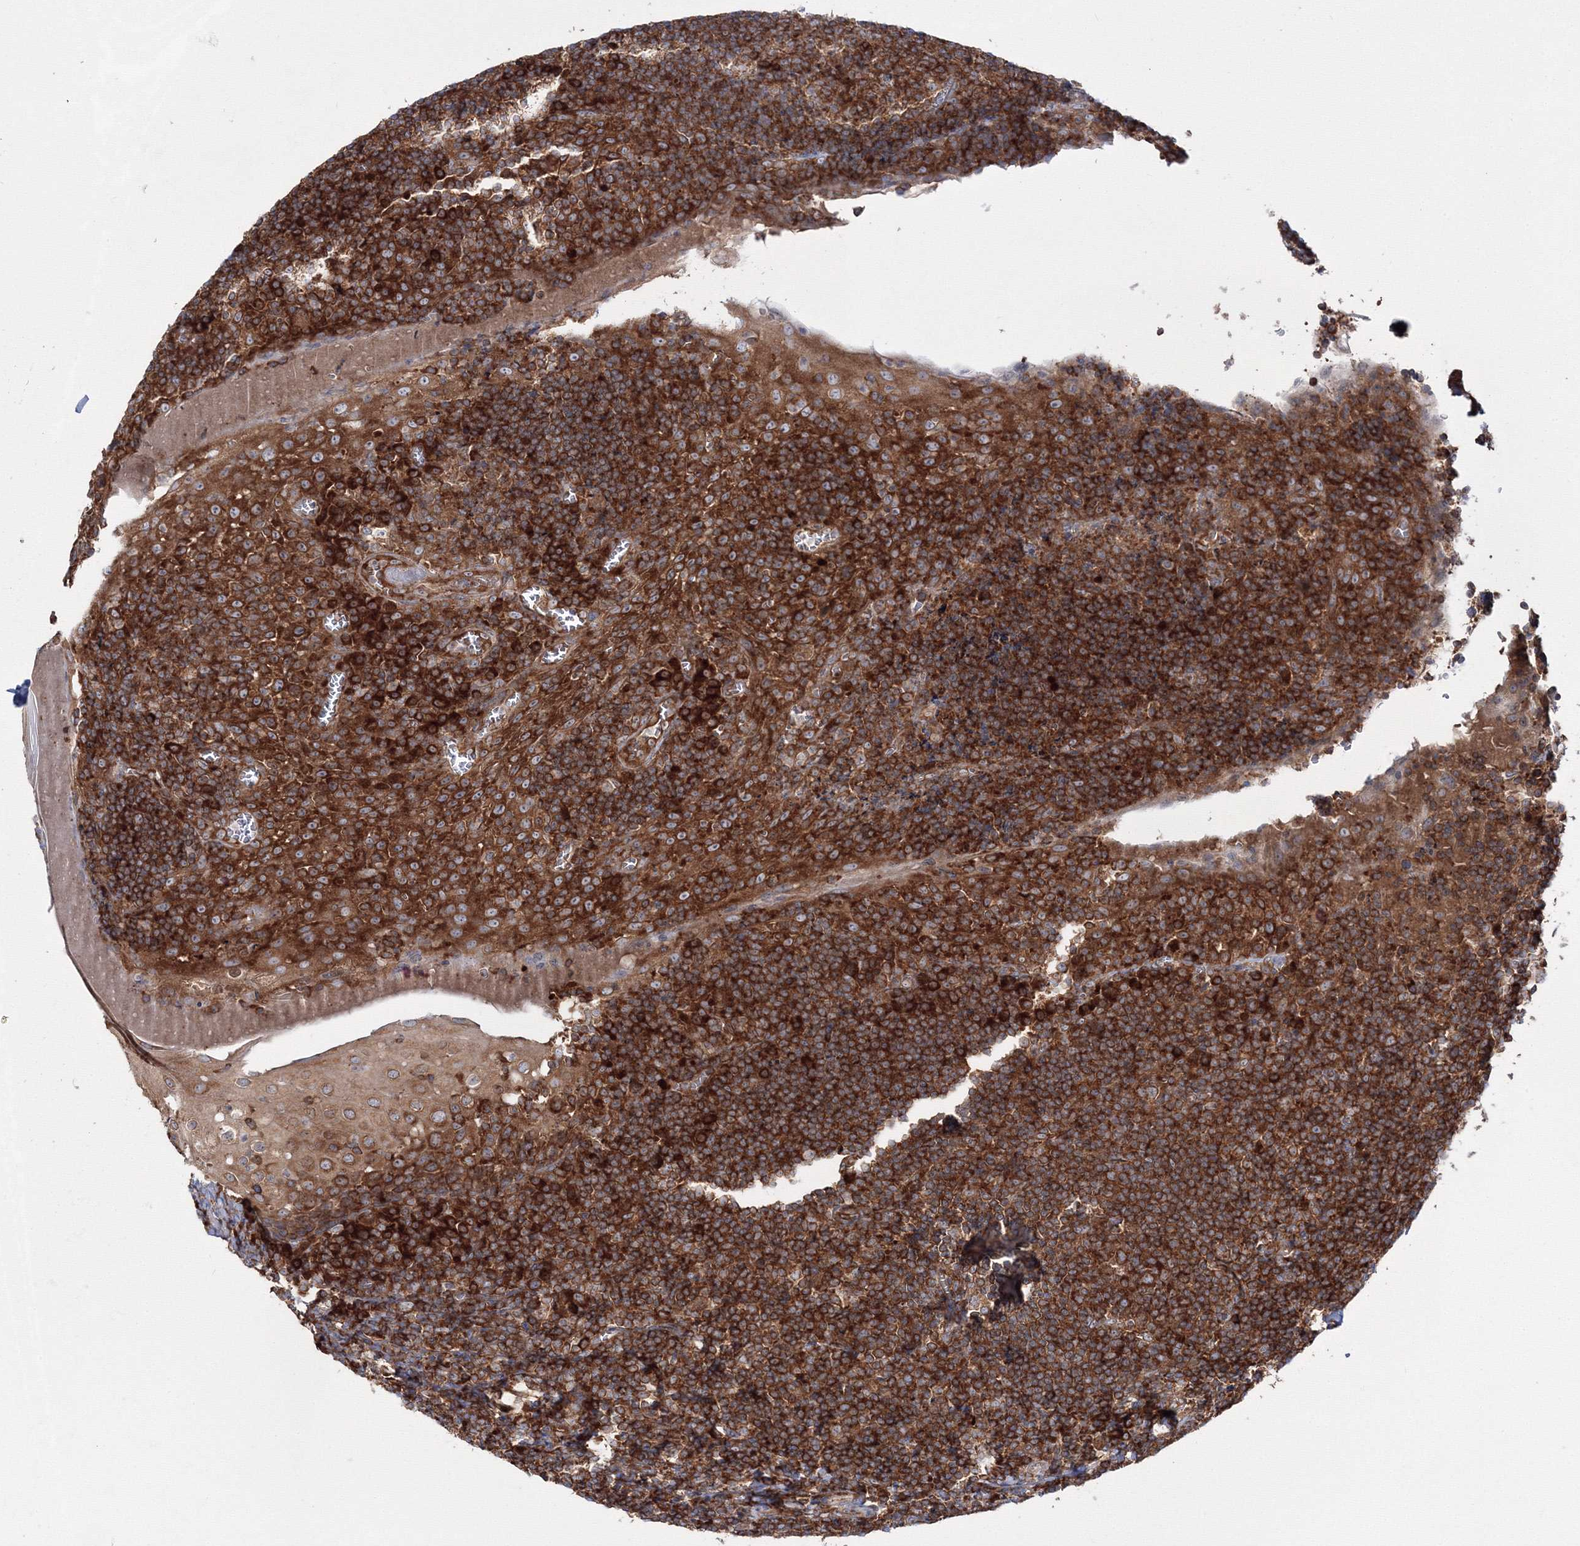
{"staining": {"intensity": "strong", "quantity": ">75%", "location": "cytoplasmic/membranous"}, "tissue": "tonsil", "cell_type": "Germinal center cells", "image_type": "normal", "snomed": [{"axis": "morphology", "description": "Normal tissue, NOS"}, {"axis": "topography", "description": "Tonsil"}], "caption": "A brown stain labels strong cytoplasmic/membranous expression of a protein in germinal center cells of normal tonsil. (brown staining indicates protein expression, while blue staining denotes nuclei).", "gene": "HARS1", "patient": {"sex": "male", "age": 37}}